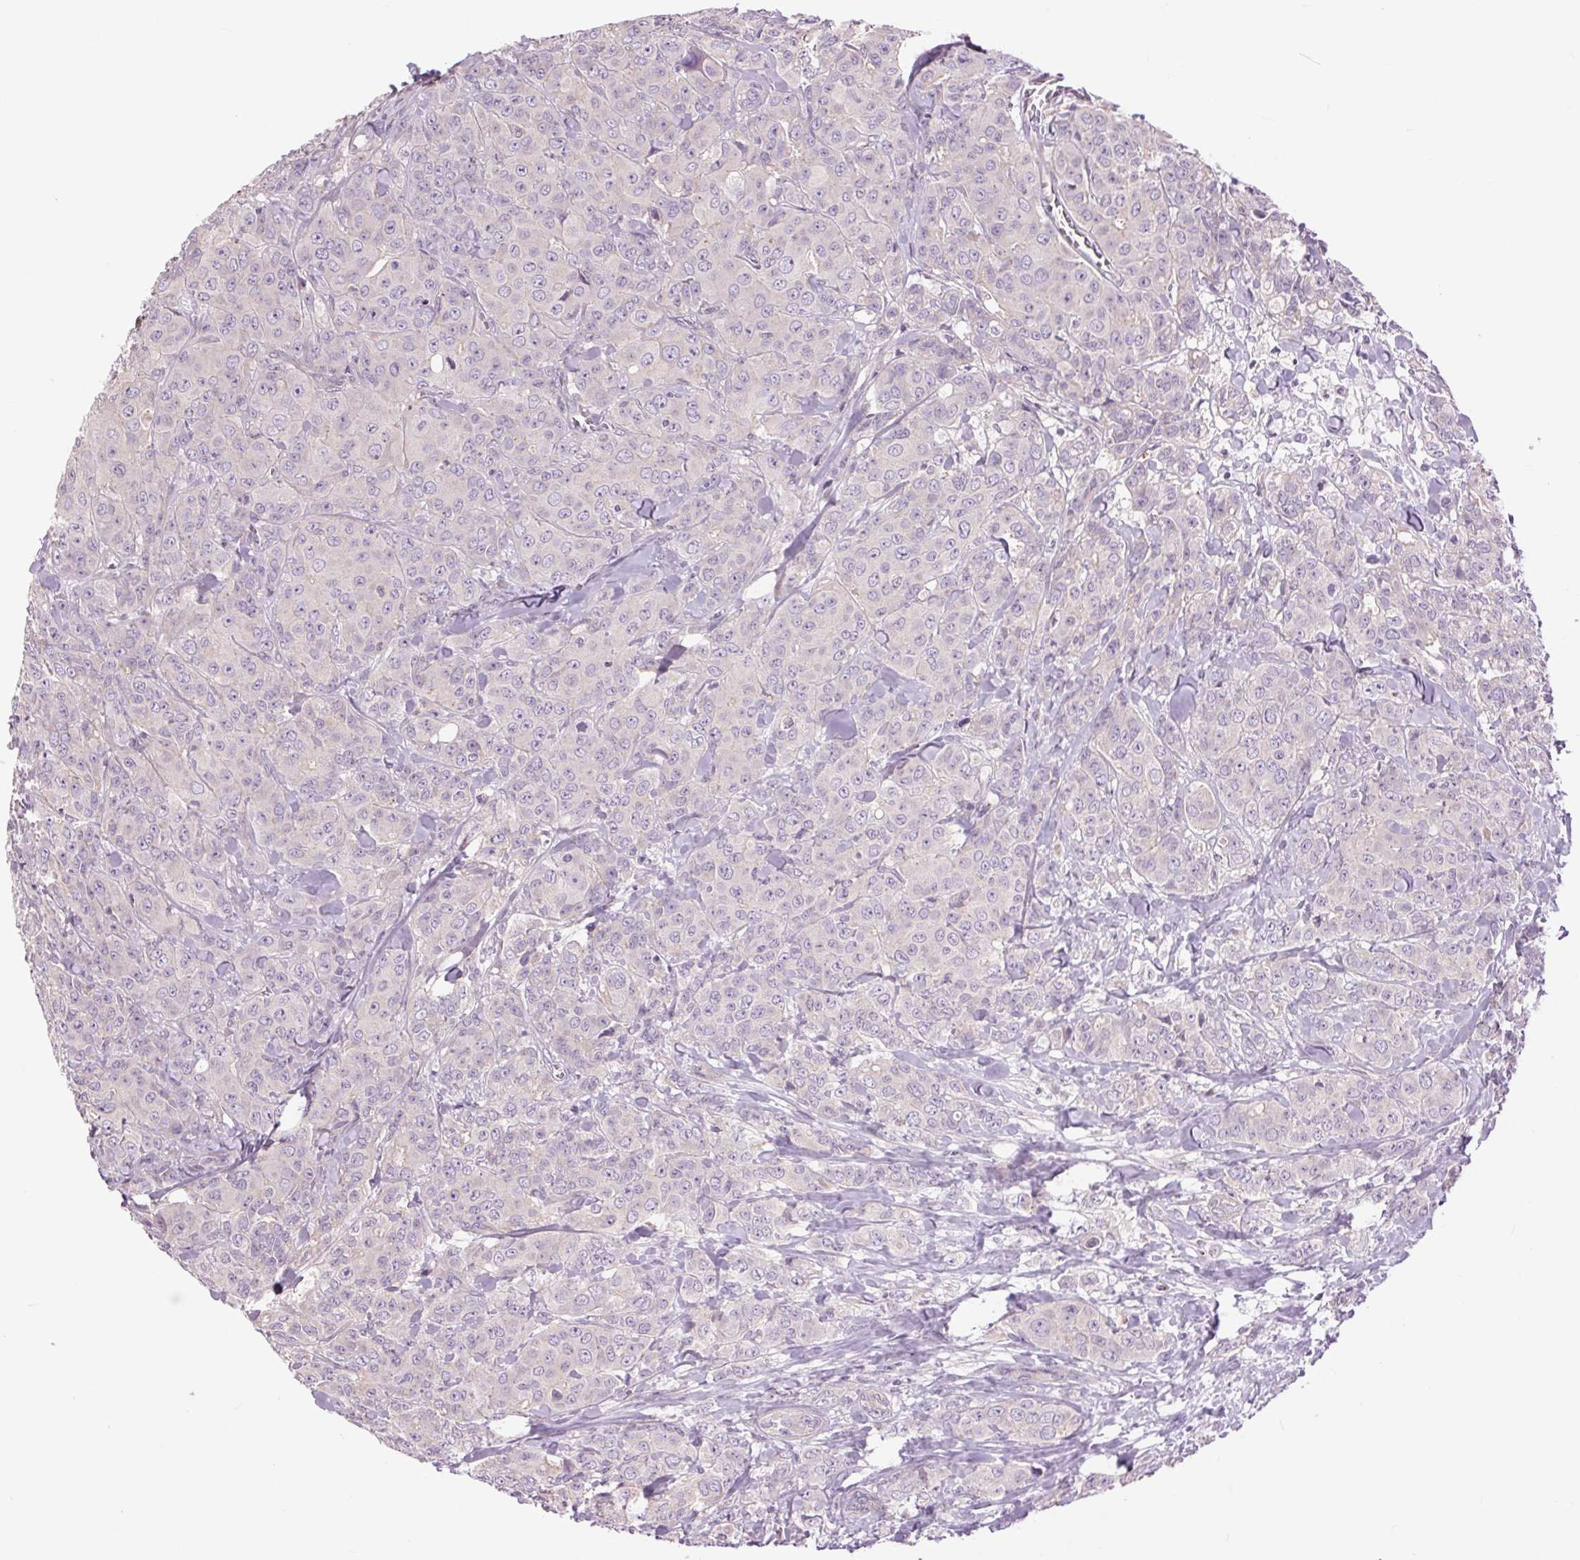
{"staining": {"intensity": "negative", "quantity": "none", "location": "none"}, "tissue": "breast cancer", "cell_type": "Tumor cells", "image_type": "cancer", "snomed": [{"axis": "morphology", "description": "Normal tissue, NOS"}, {"axis": "morphology", "description": "Duct carcinoma"}, {"axis": "topography", "description": "Breast"}], "caption": "Immunohistochemistry of human invasive ductal carcinoma (breast) displays no staining in tumor cells. Brightfield microscopy of IHC stained with DAB (3,3'-diaminobenzidine) (brown) and hematoxylin (blue), captured at high magnification.", "gene": "CTNNA3", "patient": {"sex": "female", "age": 43}}